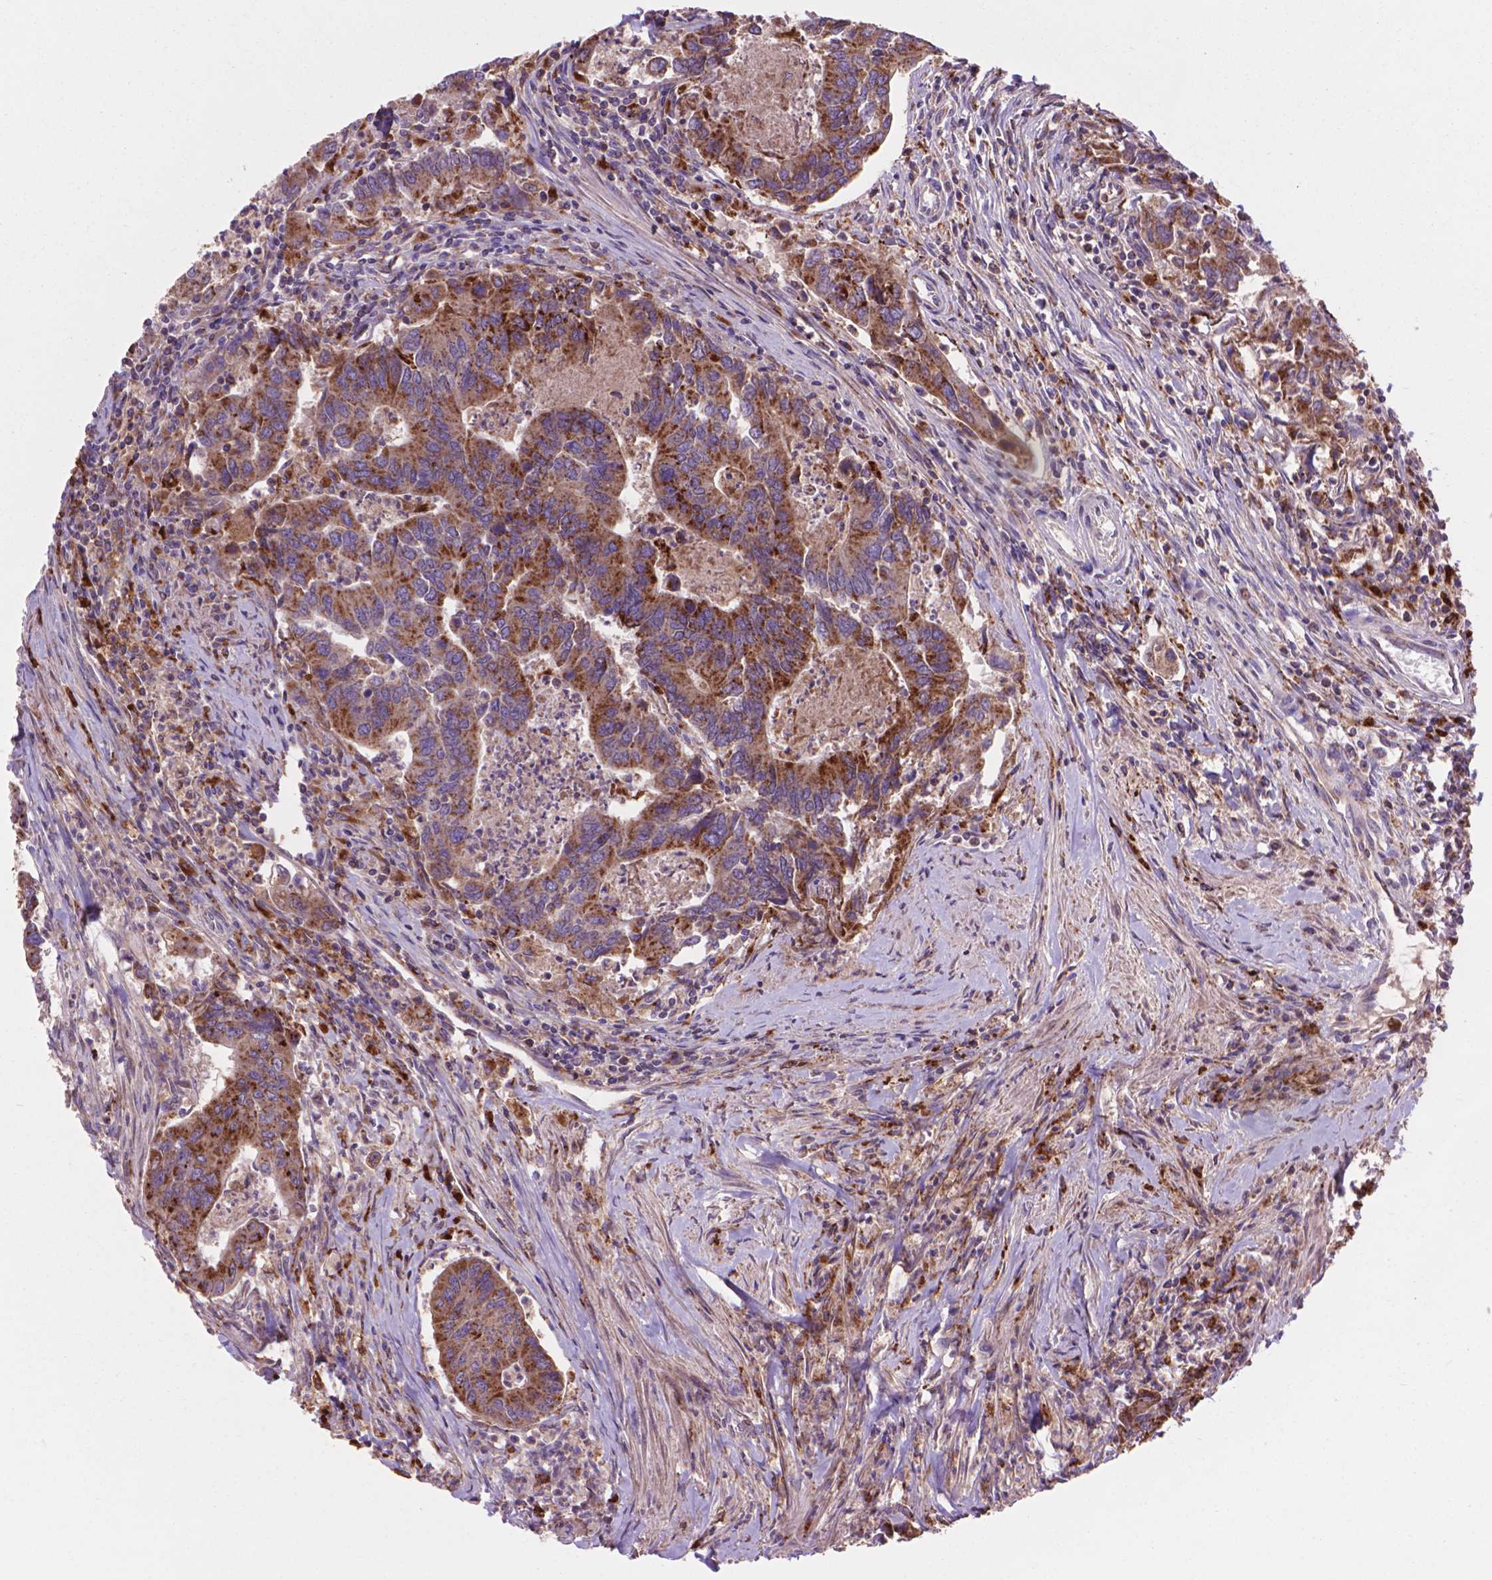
{"staining": {"intensity": "moderate", "quantity": ">75%", "location": "cytoplasmic/membranous"}, "tissue": "colorectal cancer", "cell_type": "Tumor cells", "image_type": "cancer", "snomed": [{"axis": "morphology", "description": "Adenocarcinoma, NOS"}, {"axis": "topography", "description": "Colon"}], "caption": "Colorectal cancer (adenocarcinoma) stained with DAB (3,3'-diaminobenzidine) IHC demonstrates medium levels of moderate cytoplasmic/membranous staining in about >75% of tumor cells. The staining was performed using DAB (3,3'-diaminobenzidine) to visualize the protein expression in brown, while the nuclei were stained in blue with hematoxylin (Magnification: 20x).", "gene": "GLB1", "patient": {"sex": "female", "age": 67}}